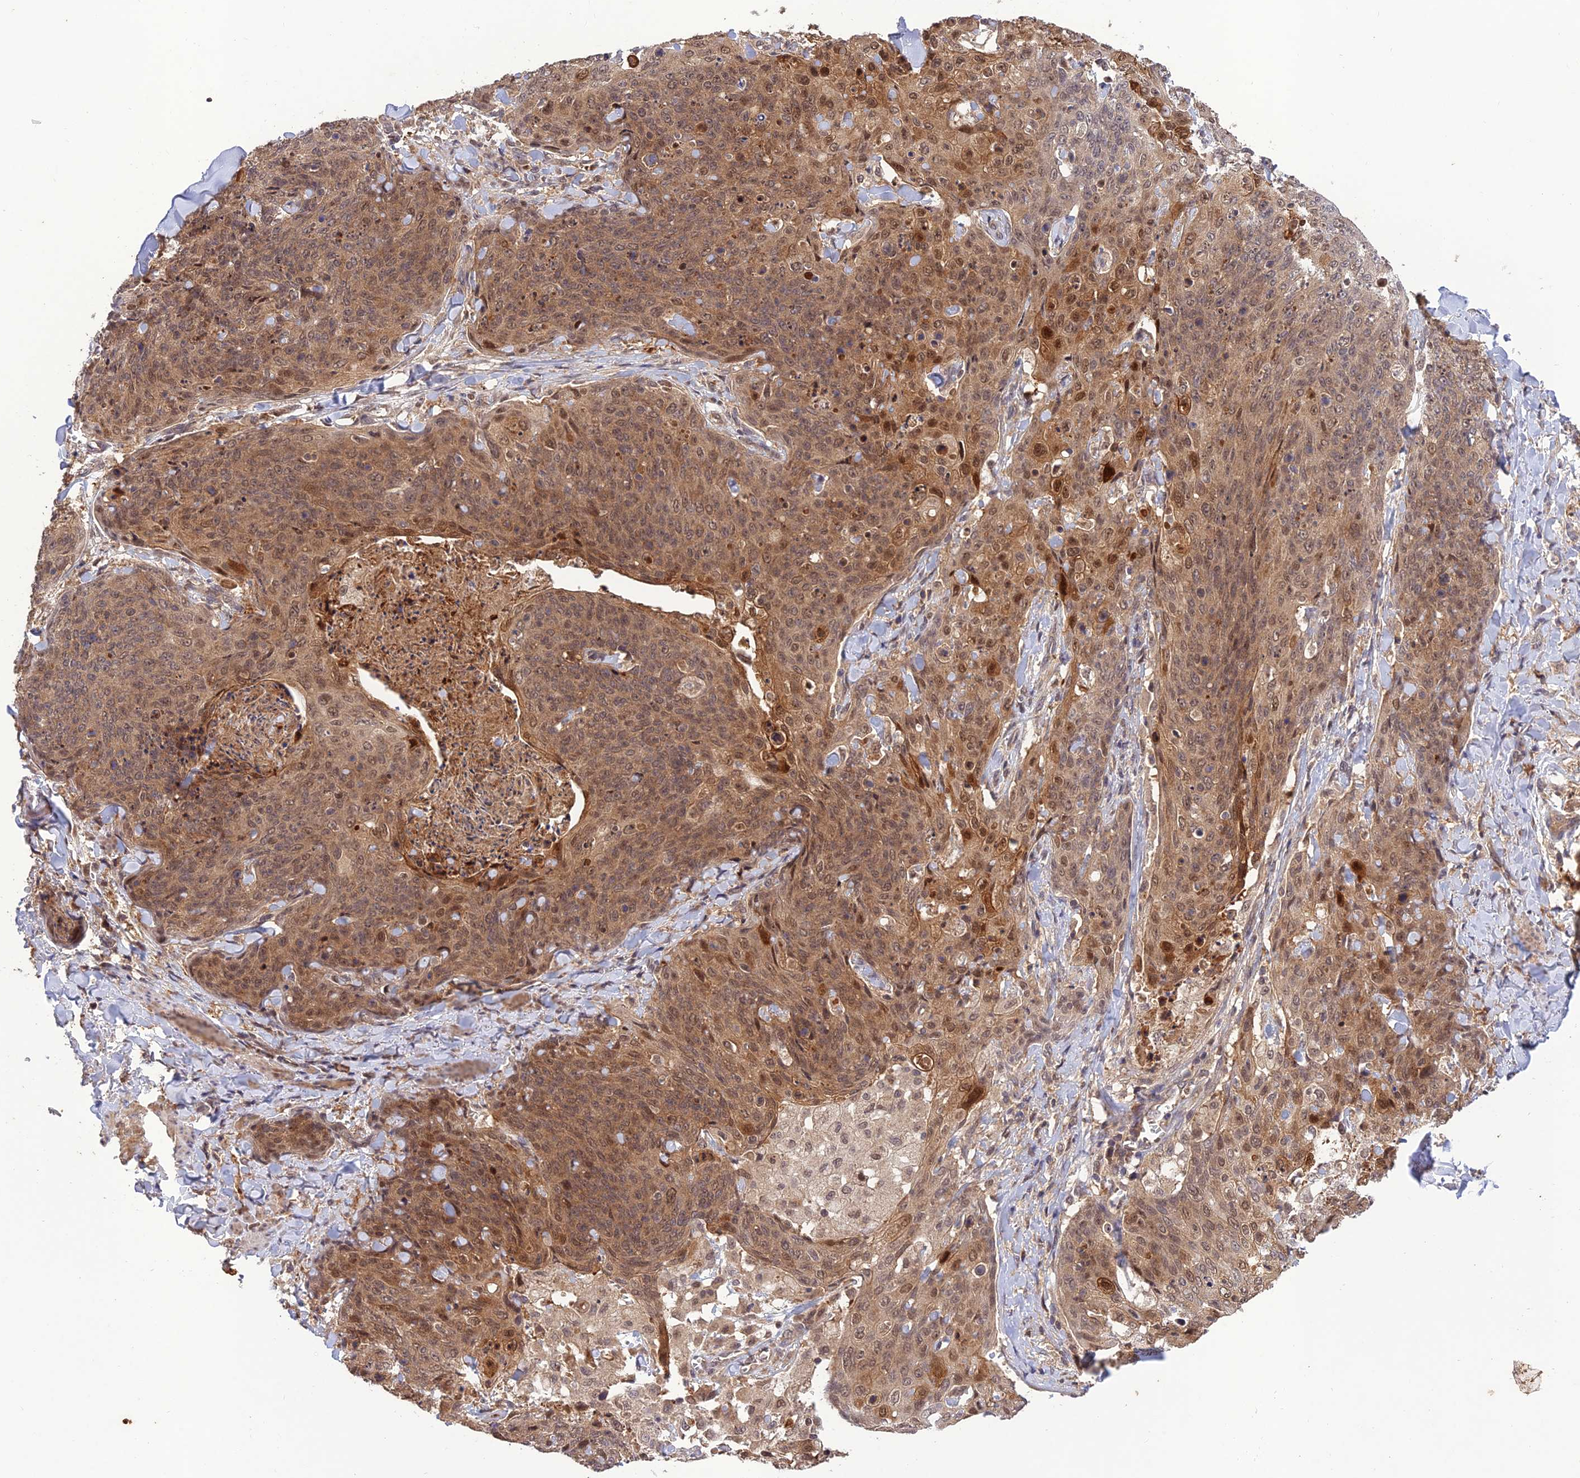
{"staining": {"intensity": "moderate", "quantity": ">75%", "location": "cytoplasmic/membranous,nuclear"}, "tissue": "skin cancer", "cell_type": "Tumor cells", "image_type": "cancer", "snomed": [{"axis": "morphology", "description": "Squamous cell carcinoma, NOS"}, {"axis": "topography", "description": "Skin"}, {"axis": "topography", "description": "Vulva"}], "caption": "Immunohistochemistry (IHC) of human skin cancer (squamous cell carcinoma) exhibits medium levels of moderate cytoplasmic/membranous and nuclear expression in approximately >75% of tumor cells. (DAB (3,3'-diaminobenzidine) IHC, brown staining for protein, blue staining for nuclei).", "gene": "REV1", "patient": {"sex": "female", "age": 85}}